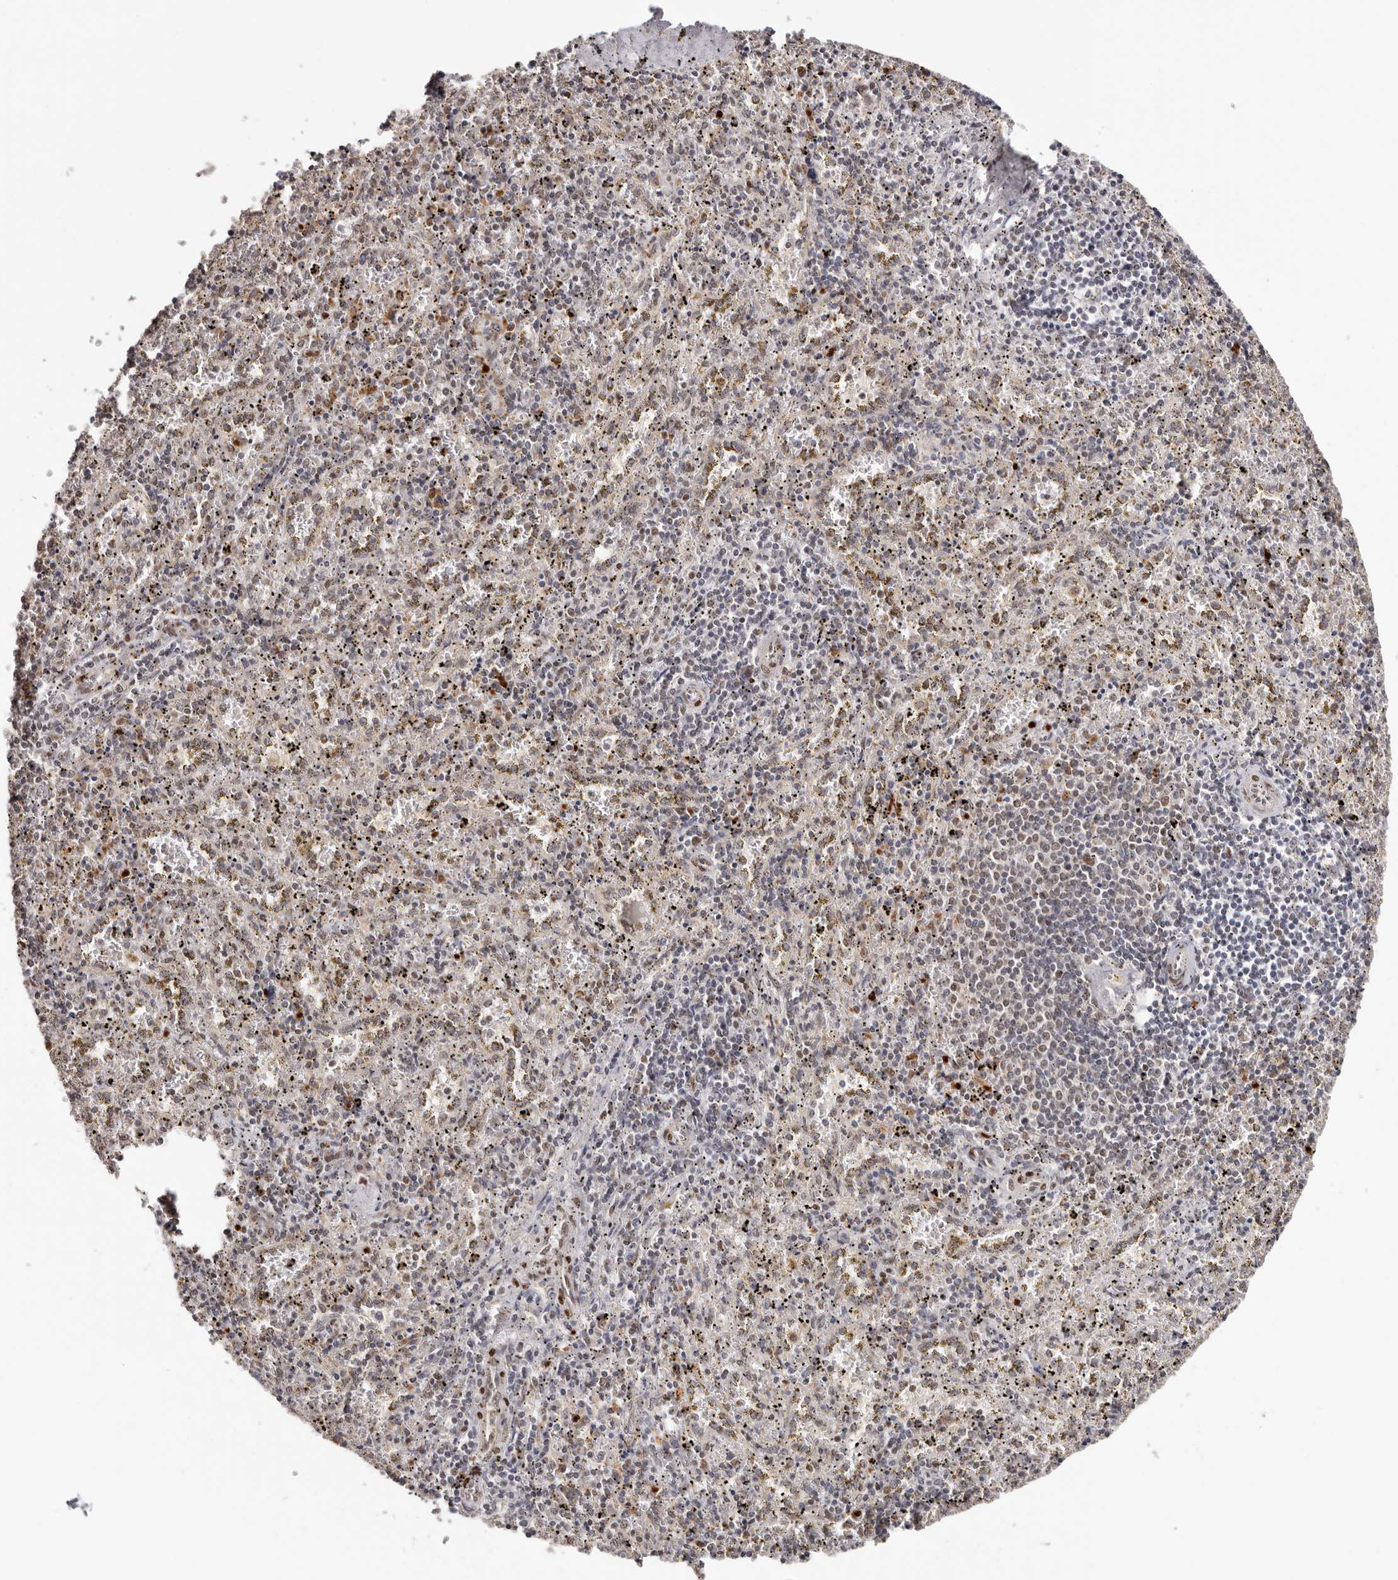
{"staining": {"intensity": "weak", "quantity": "25%-75%", "location": "cytoplasmic/membranous"}, "tissue": "spleen", "cell_type": "Cells in red pulp", "image_type": "normal", "snomed": [{"axis": "morphology", "description": "Normal tissue, NOS"}, {"axis": "topography", "description": "Spleen"}], "caption": "Weak cytoplasmic/membranous protein positivity is present in about 25%-75% of cells in red pulp in spleen.", "gene": "SMAD7", "patient": {"sex": "male", "age": 11}}